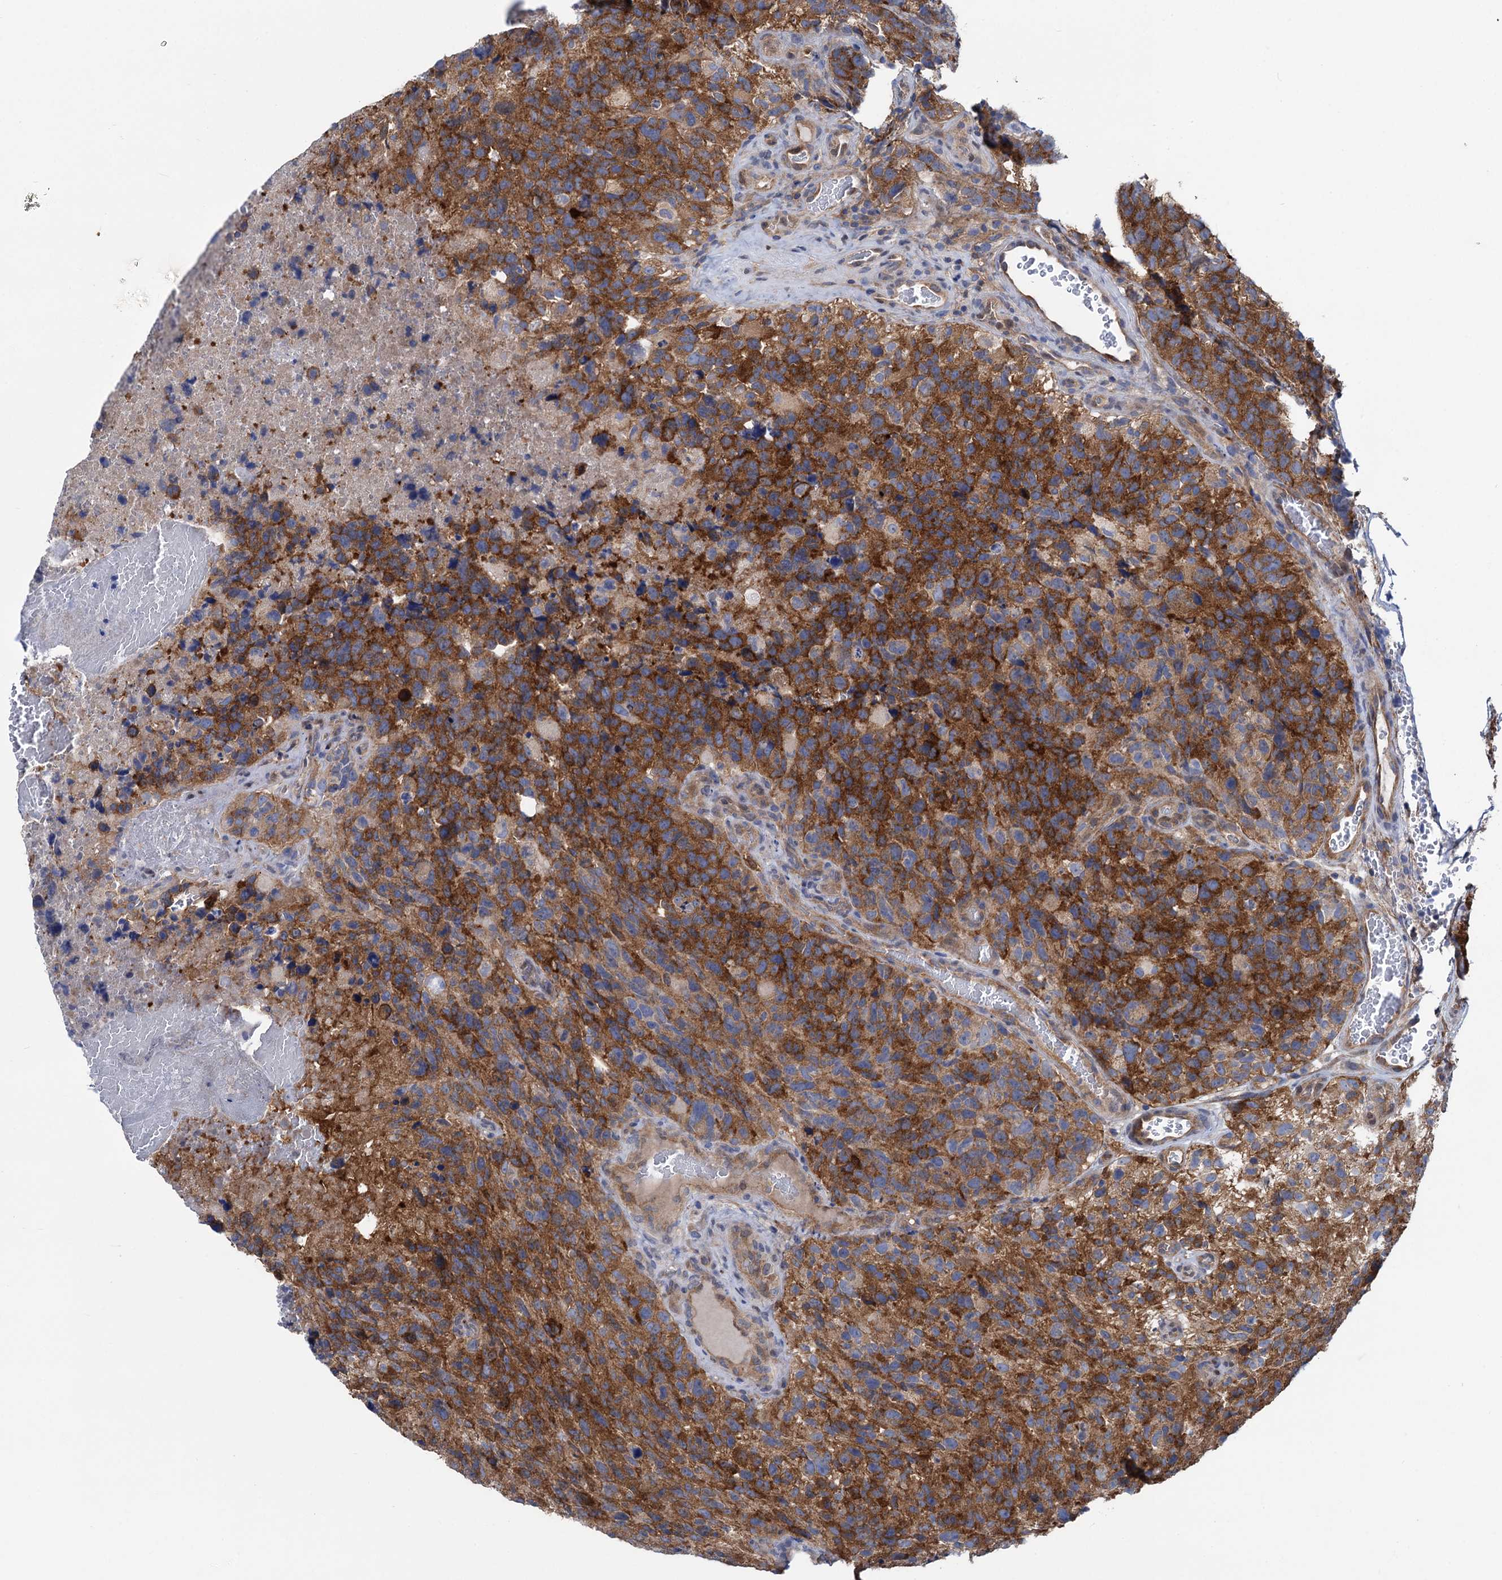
{"staining": {"intensity": "strong", "quantity": ">75%", "location": "cytoplasmic/membranous"}, "tissue": "glioma", "cell_type": "Tumor cells", "image_type": "cancer", "snomed": [{"axis": "morphology", "description": "Glioma, malignant, High grade"}, {"axis": "topography", "description": "Brain"}], "caption": "Protein staining of malignant high-grade glioma tissue displays strong cytoplasmic/membranous staining in about >75% of tumor cells. (IHC, brightfield microscopy, high magnification).", "gene": "ZNRD2", "patient": {"sex": "male", "age": 69}}